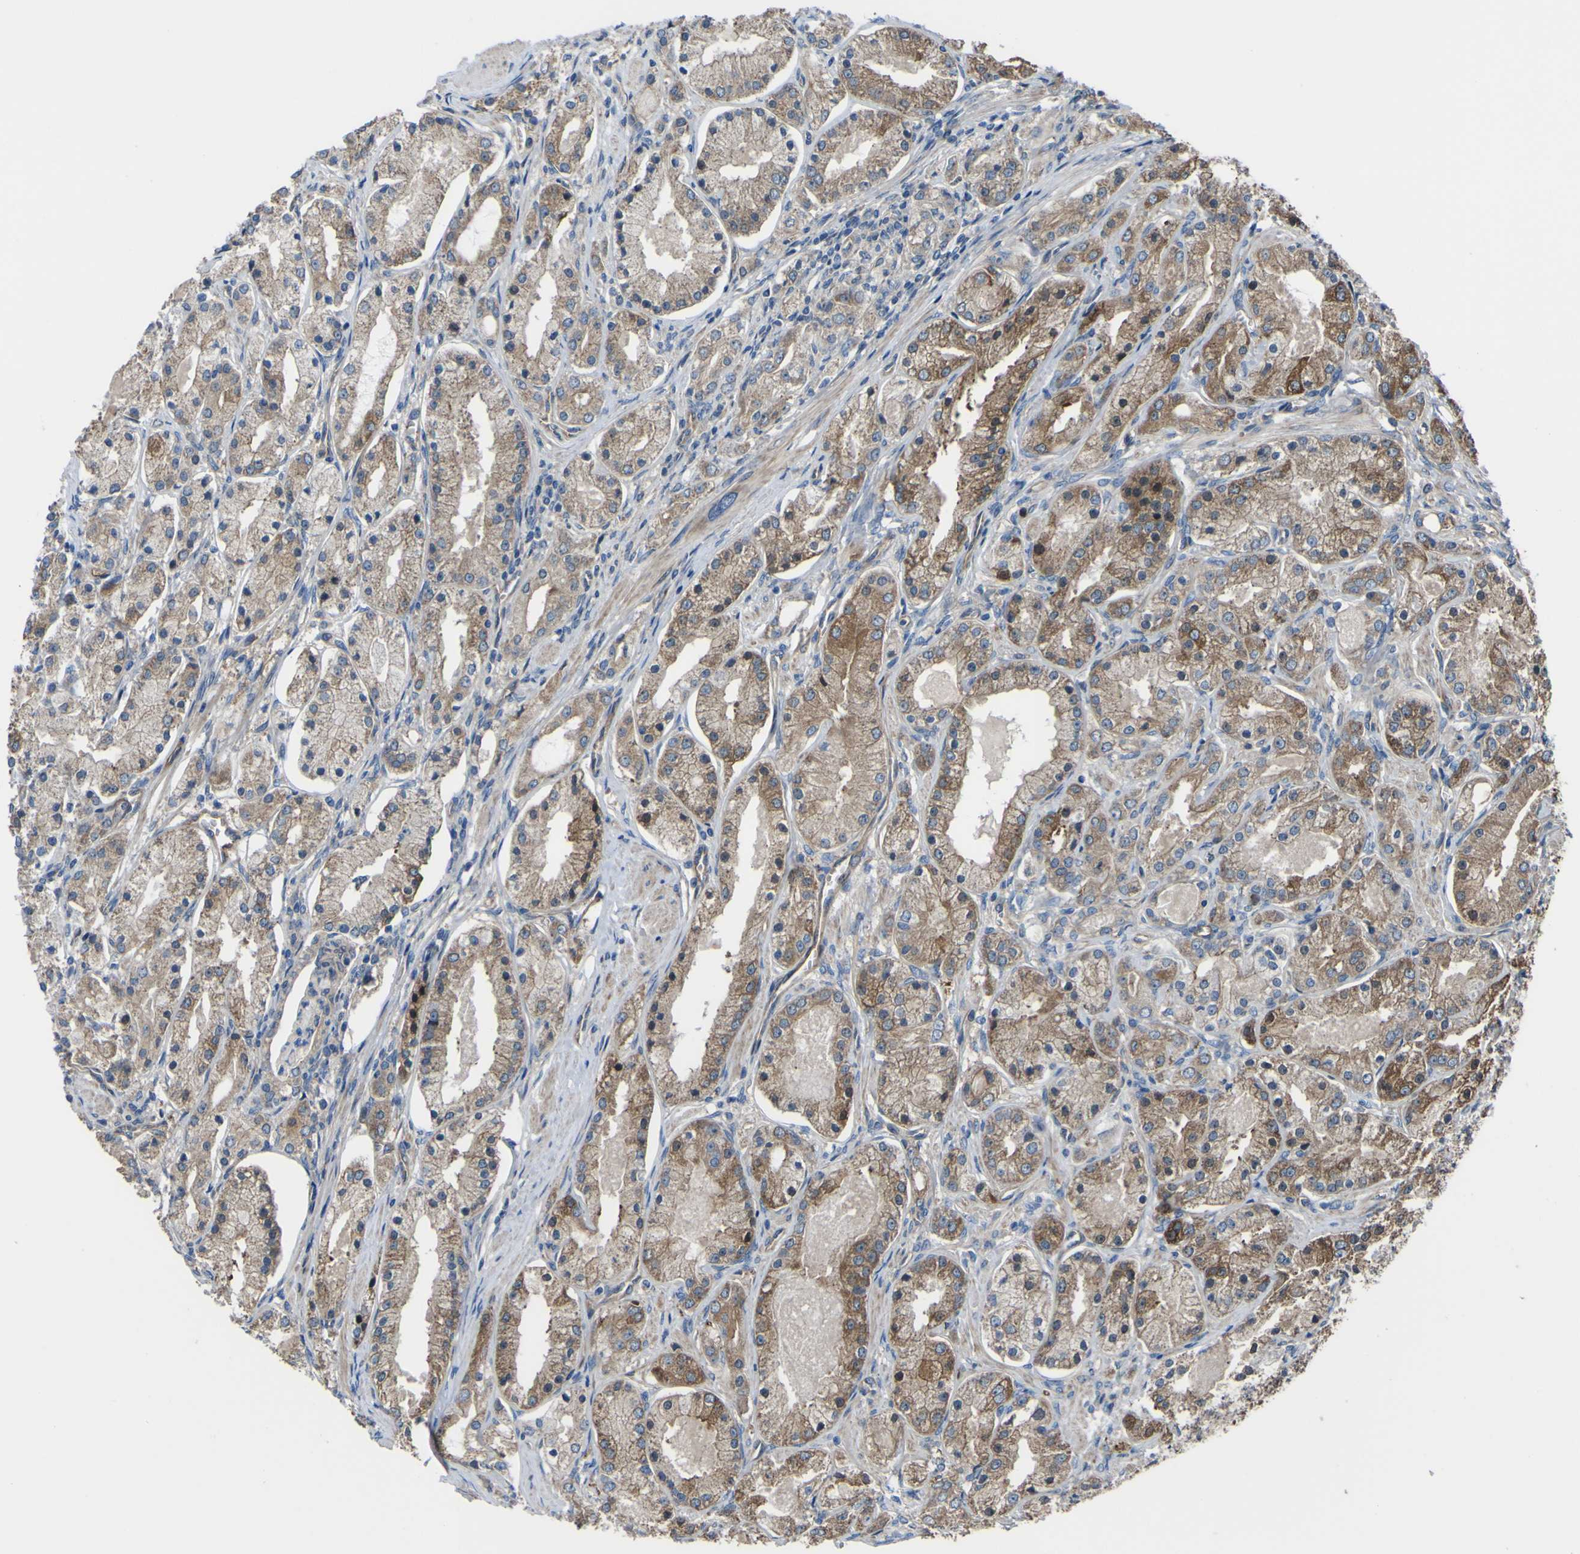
{"staining": {"intensity": "weak", "quantity": ">75%", "location": "cytoplasmic/membranous"}, "tissue": "prostate cancer", "cell_type": "Tumor cells", "image_type": "cancer", "snomed": [{"axis": "morphology", "description": "Adenocarcinoma, High grade"}, {"axis": "topography", "description": "Prostate"}], "caption": "Brown immunohistochemical staining in human prostate cancer shows weak cytoplasmic/membranous positivity in about >75% of tumor cells.", "gene": "FBXO30", "patient": {"sex": "male", "age": 66}}